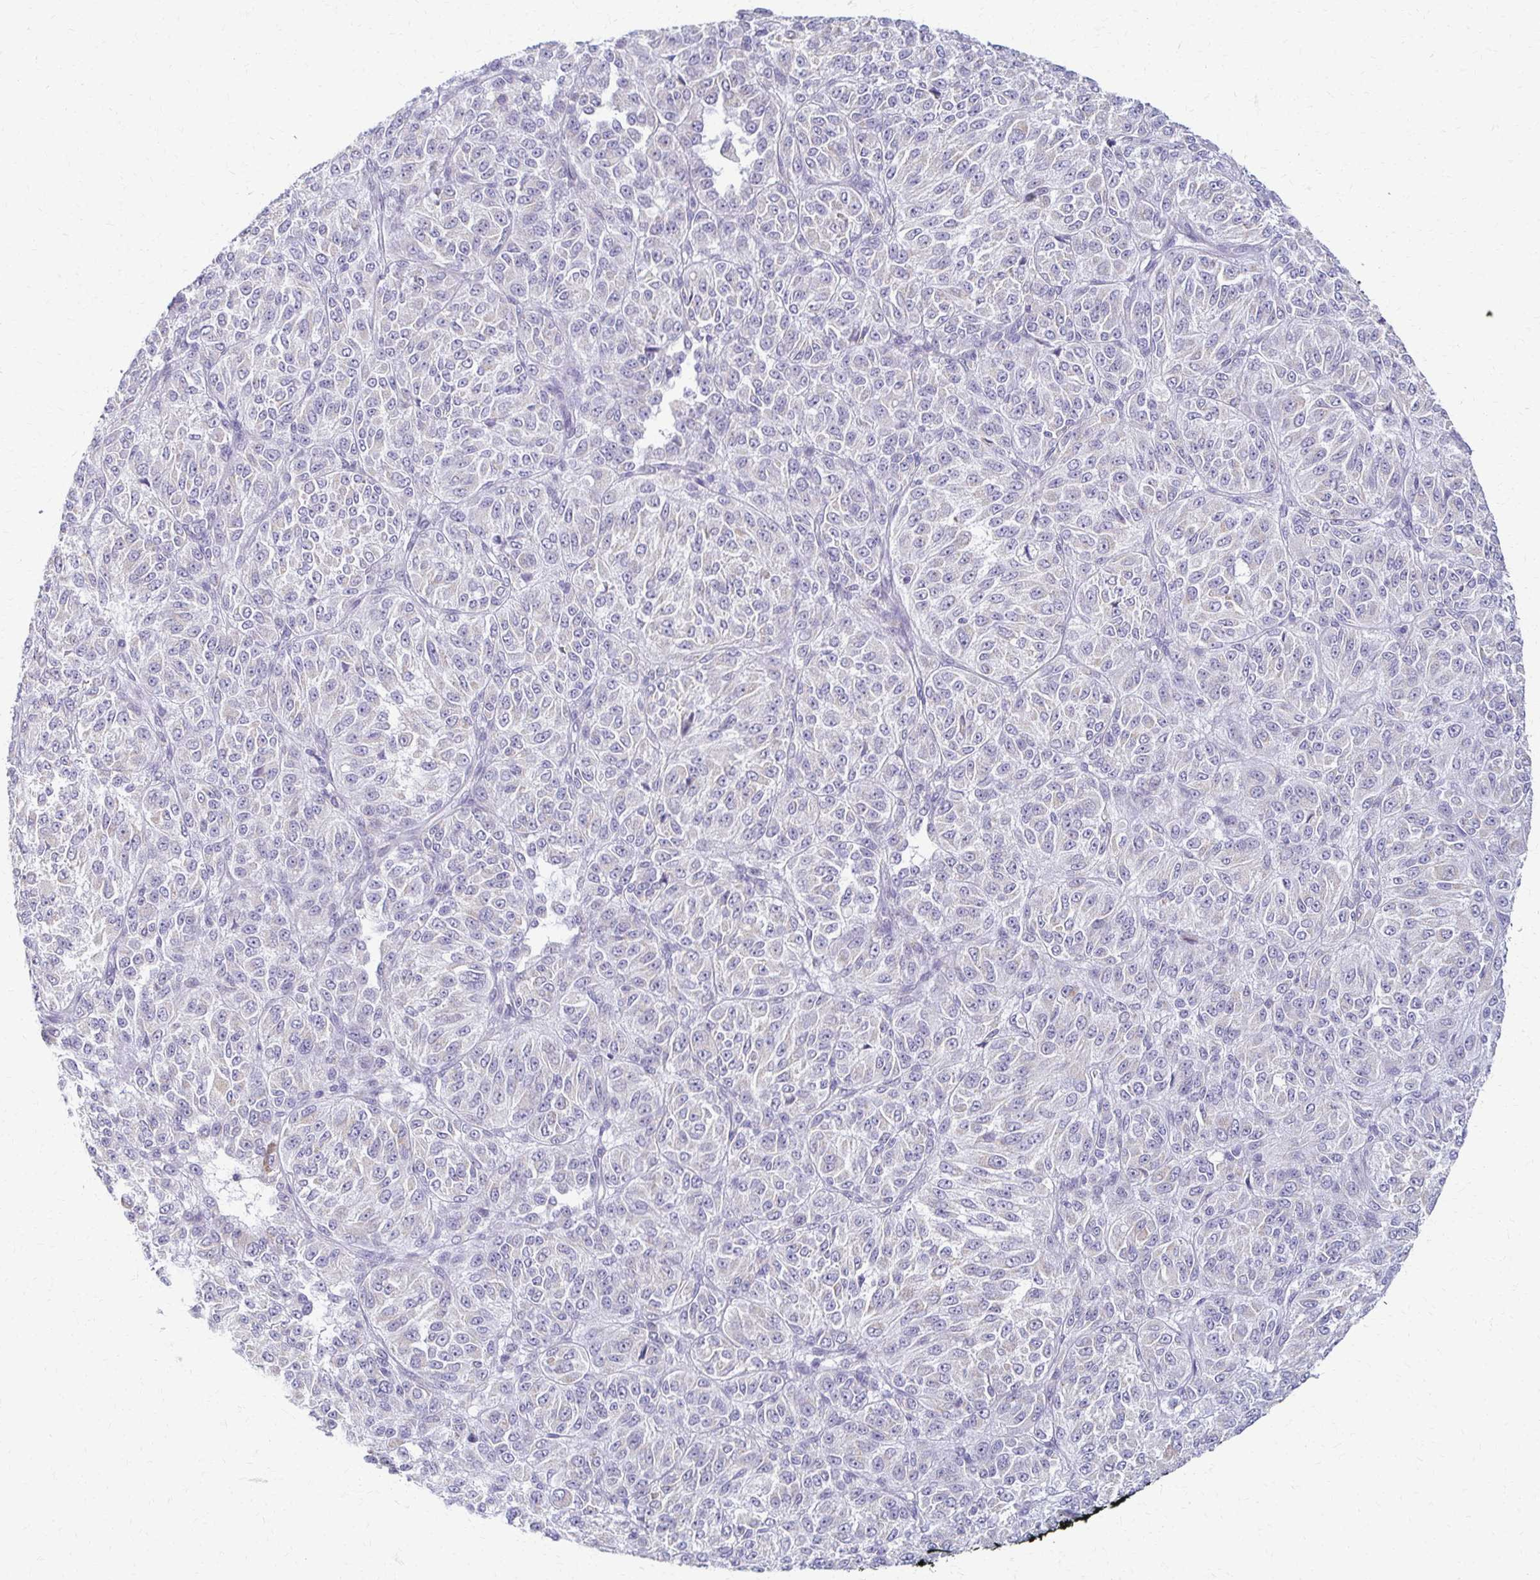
{"staining": {"intensity": "negative", "quantity": "none", "location": "none"}, "tissue": "melanoma", "cell_type": "Tumor cells", "image_type": "cancer", "snomed": [{"axis": "morphology", "description": "Malignant melanoma, Metastatic site"}, {"axis": "topography", "description": "Brain"}], "caption": "IHC image of human malignant melanoma (metastatic site) stained for a protein (brown), which reveals no positivity in tumor cells.", "gene": "FCGR2B", "patient": {"sex": "female", "age": 56}}